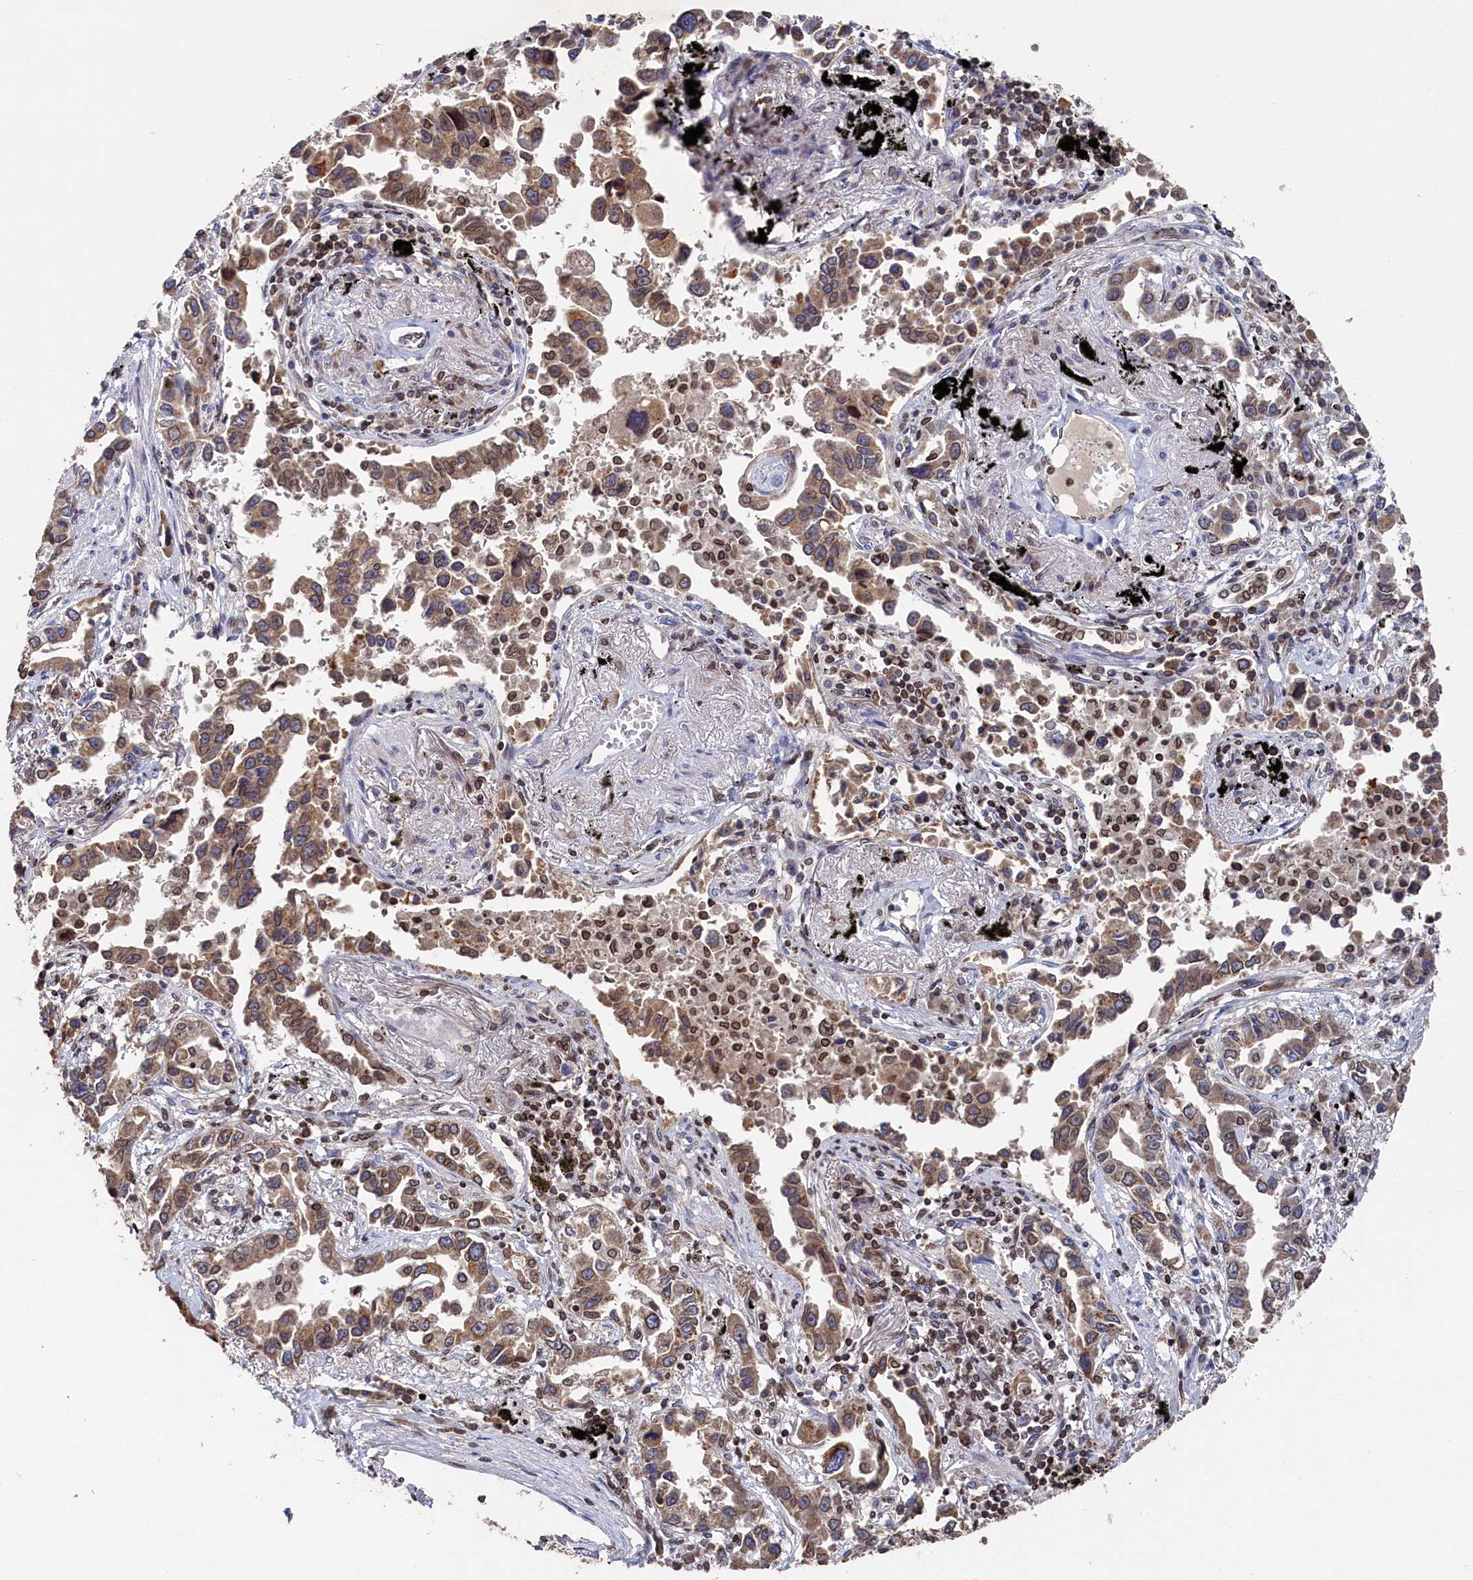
{"staining": {"intensity": "moderate", "quantity": ">75%", "location": "cytoplasmic/membranous,nuclear"}, "tissue": "lung cancer", "cell_type": "Tumor cells", "image_type": "cancer", "snomed": [{"axis": "morphology", "description": "Adenocarcinoma, NOS"}, {"axis": "topography", "description": "Lung"}], "caption": "Protein expression analysis of lung cancer demonstrates moderate cytoplasmic/membranous and nuclear expression in about >75% of tumor cells. The staining is performed using DAB brown chromogen to label protein expression. The nuclei are counter-stained blue using hematoxylin.", "gene": "ANKEF1", "patient": {"sex": "male", "age": 67}}